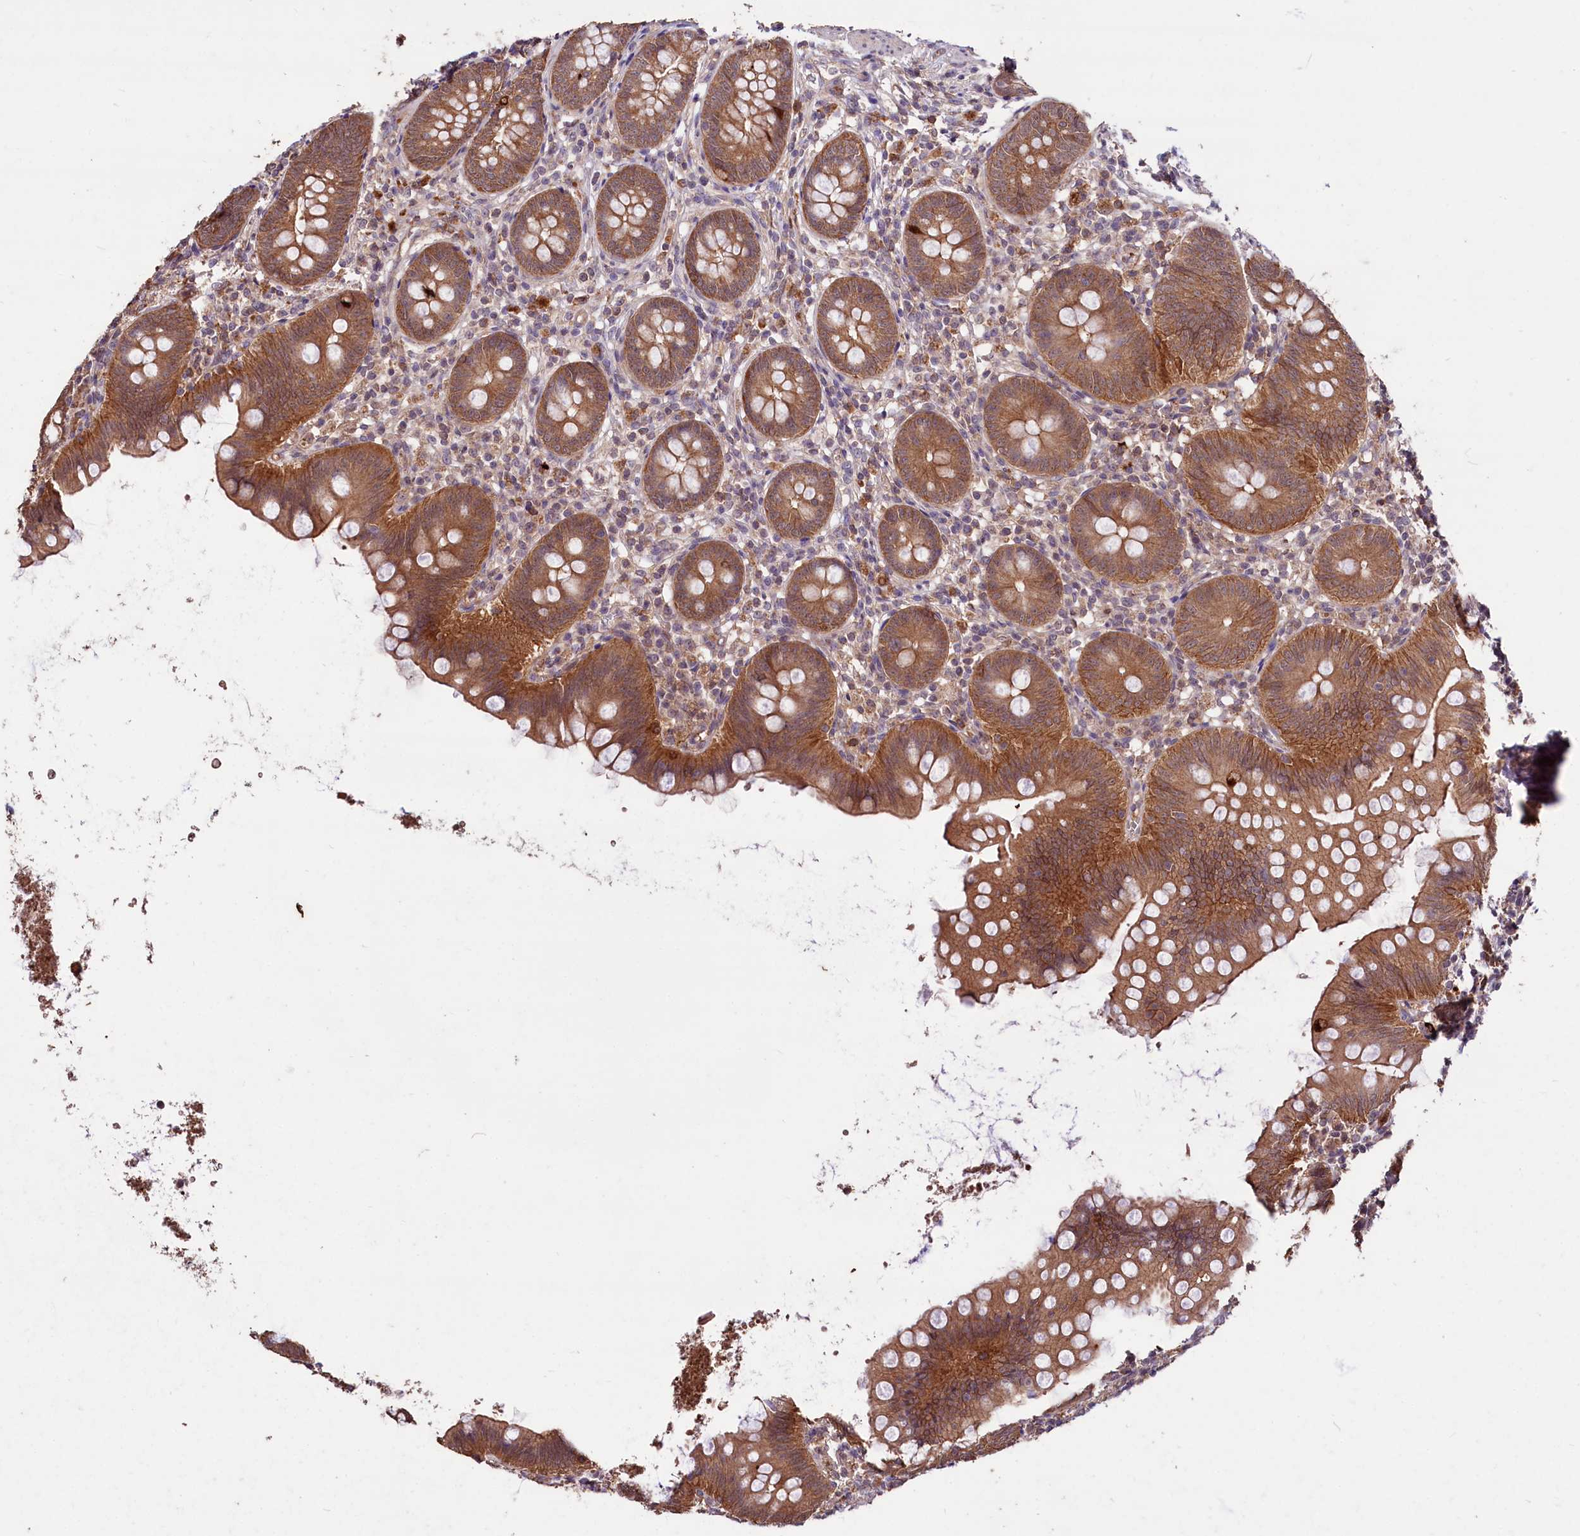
{"staining": {"intensity": "moderate", "quantity": ">75%", "location": "cytoplasmic/membranous"}, "tissue": "appendix", "cell_type": "Glandular cells", "image_type": "normal", "snomed": [{"axis": "morphology", "description": "Normal tissue, NOS"}, {"axis": "topography", "description": "Appendix"}], "caption": "Approximately >75% of glandular cells in benign appendix display moderate cytoplasmic/membranous protein positivity as visualized by brown immunohistochemical staining.", "gene": "KLRB1", "patient": {"sex": "female", "age": 62}}